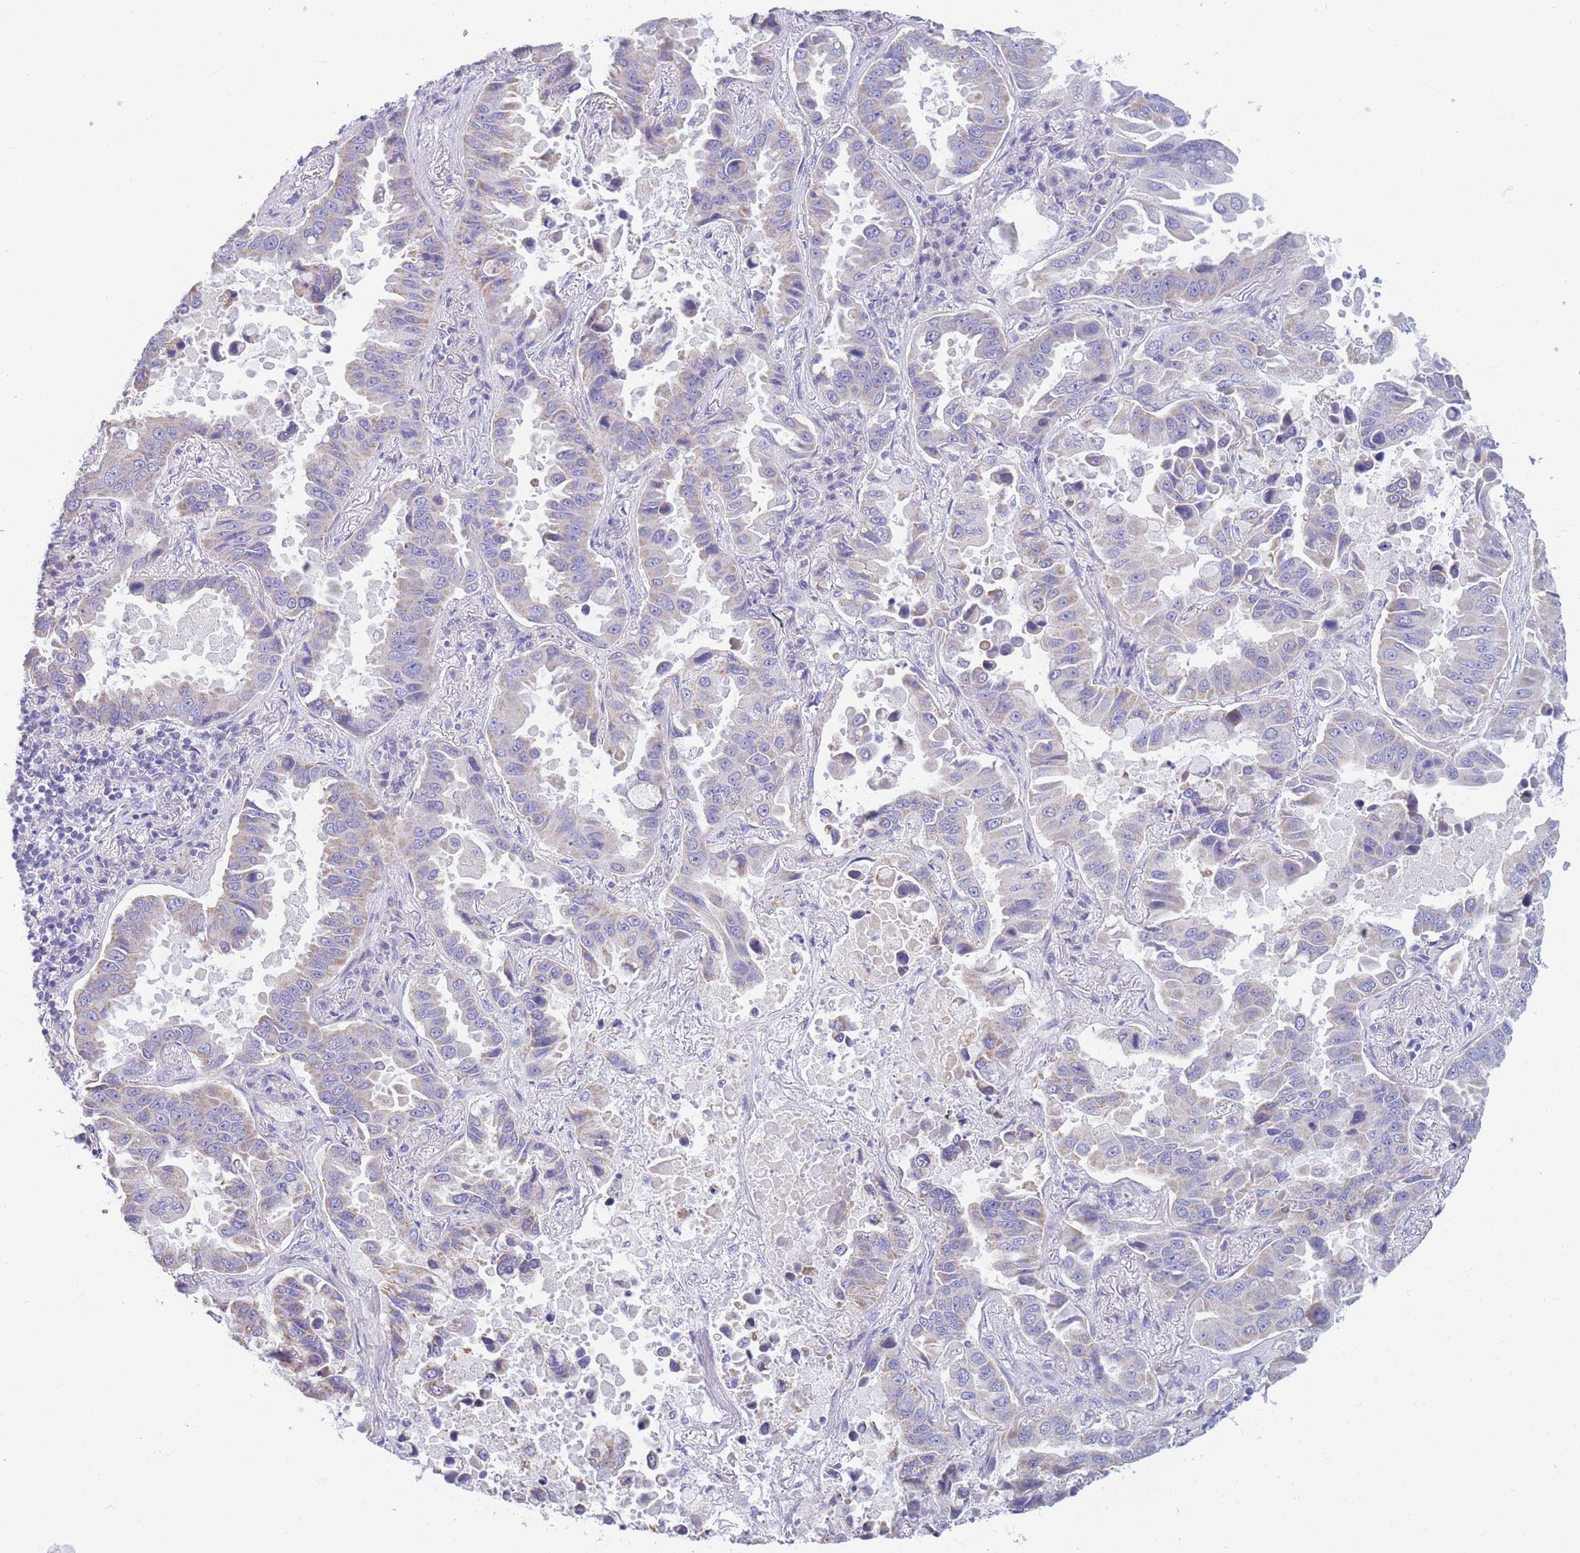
{"staining": {"intensity": "negative", "quantity": "none", "location": "none"}, "tissue": "lung cancer", "cell_type": "Tumor cells", "image_type": "cancer", "snomed": [{"axis": "morphology", "description": "Adenocarcinoma, NOS"}, {"axis": "topography", "description": "Lung"}], "caption": "The histopathology image displays no staining of tumor cells in lung cancer (adenocarcinoma). (Stains: DAB IHC with hematoxylin counter stain, Microscopy: brightfield microscopy at high magnification).", "gene": "DHRS11", "patient": {"sex": "male", "age": 64}}